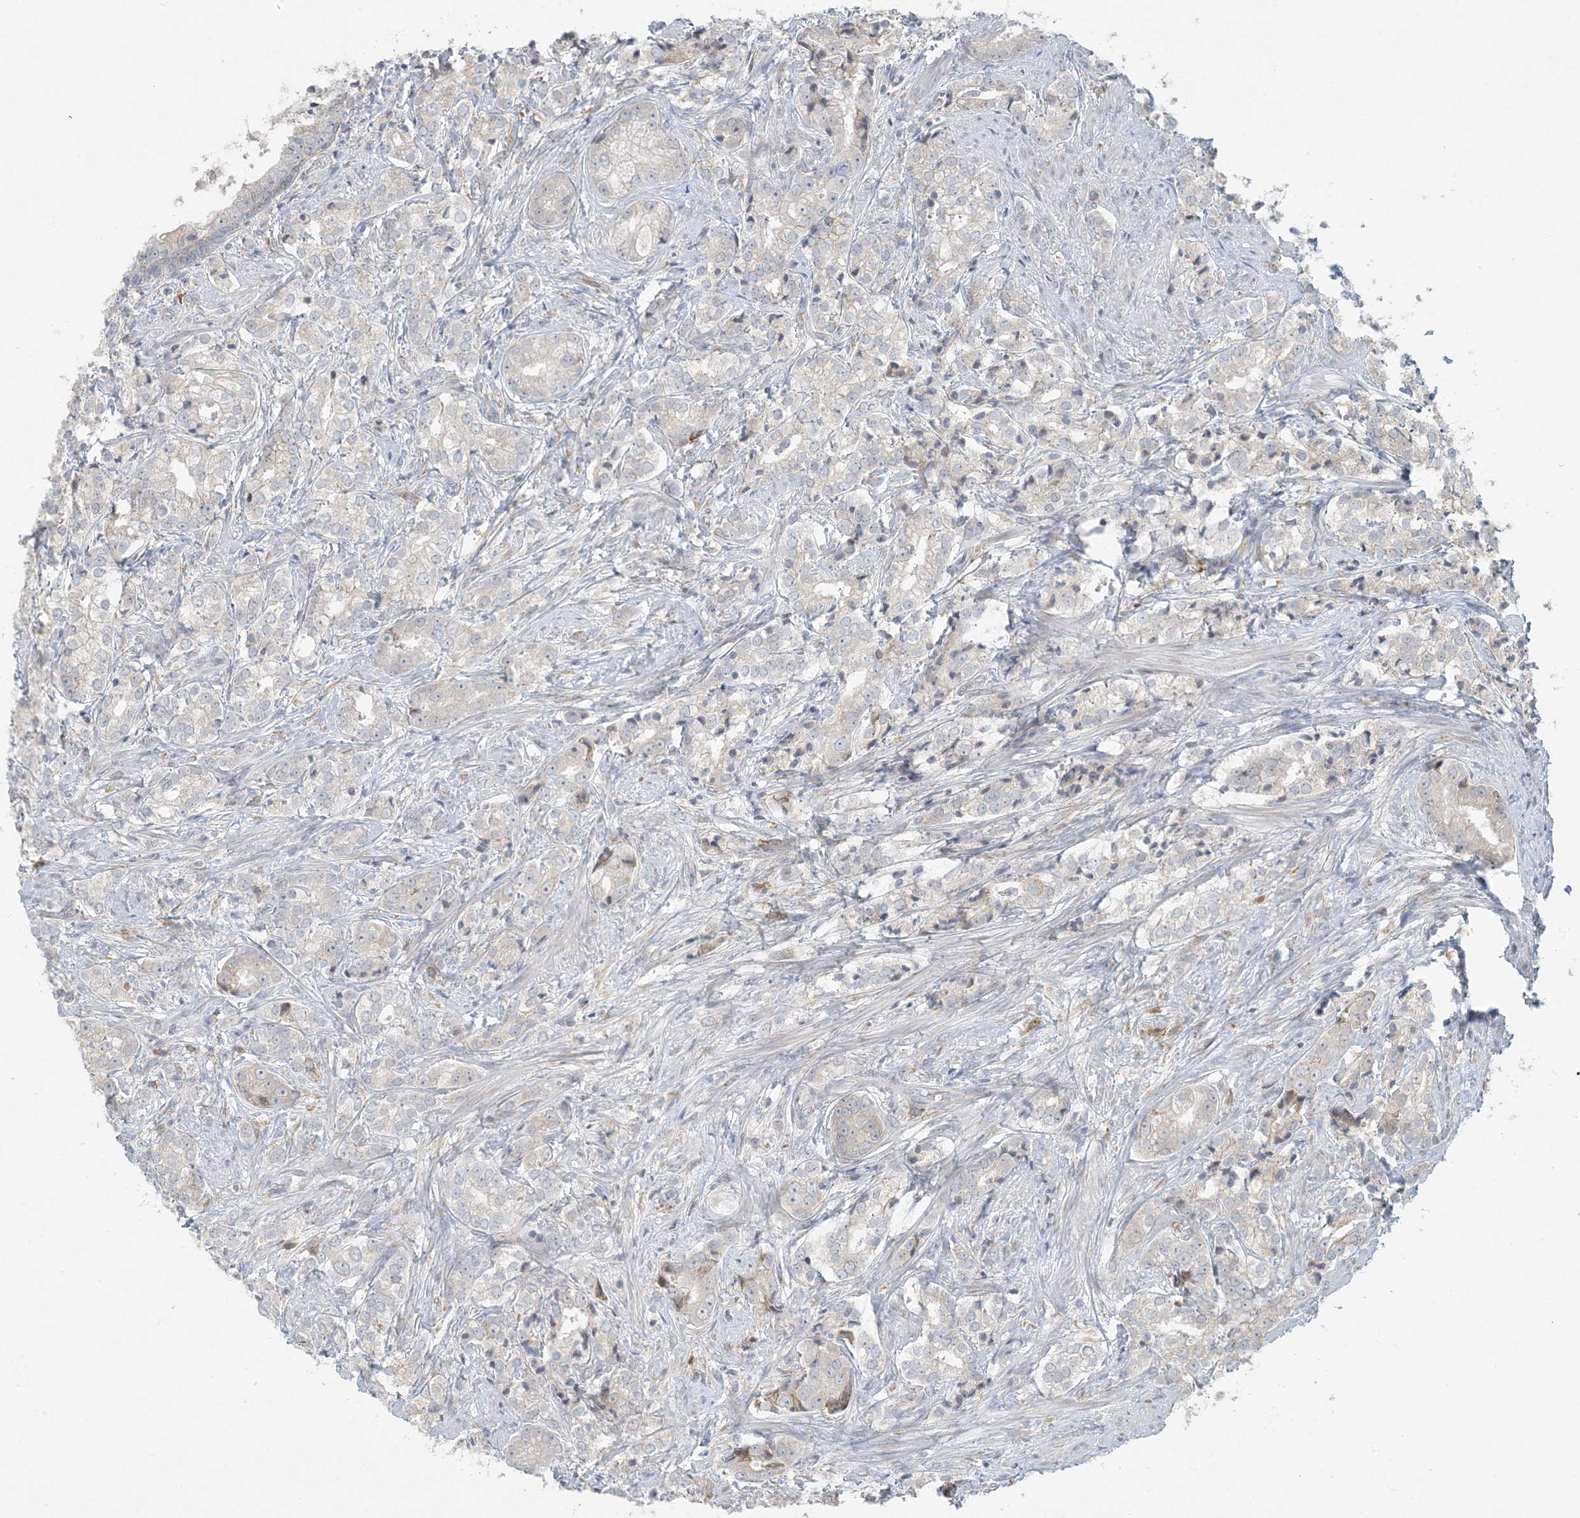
{"staining": {"intensity": "weak", "quantity": "25%-75%", "location": "cytoplasmic/membranous"}, "tissue": "prostate cancer", "cell_type": "Tumor cells", "image_type": "cancer", "snomed": [{"axis": "morphology", "description": "Adenocarcinoma, High grade"}, {"axis": "topography", "description": "Prostate"}], "caption": "Immunohistochemical staining of prostate high-grade adenocarcinoma displays low levels of weak cytoplasmic/membranous staining in approximately 25%-75% of tumor cells.", "gene": "HACL1", "patient": {"sex": "male", "age": 69}}